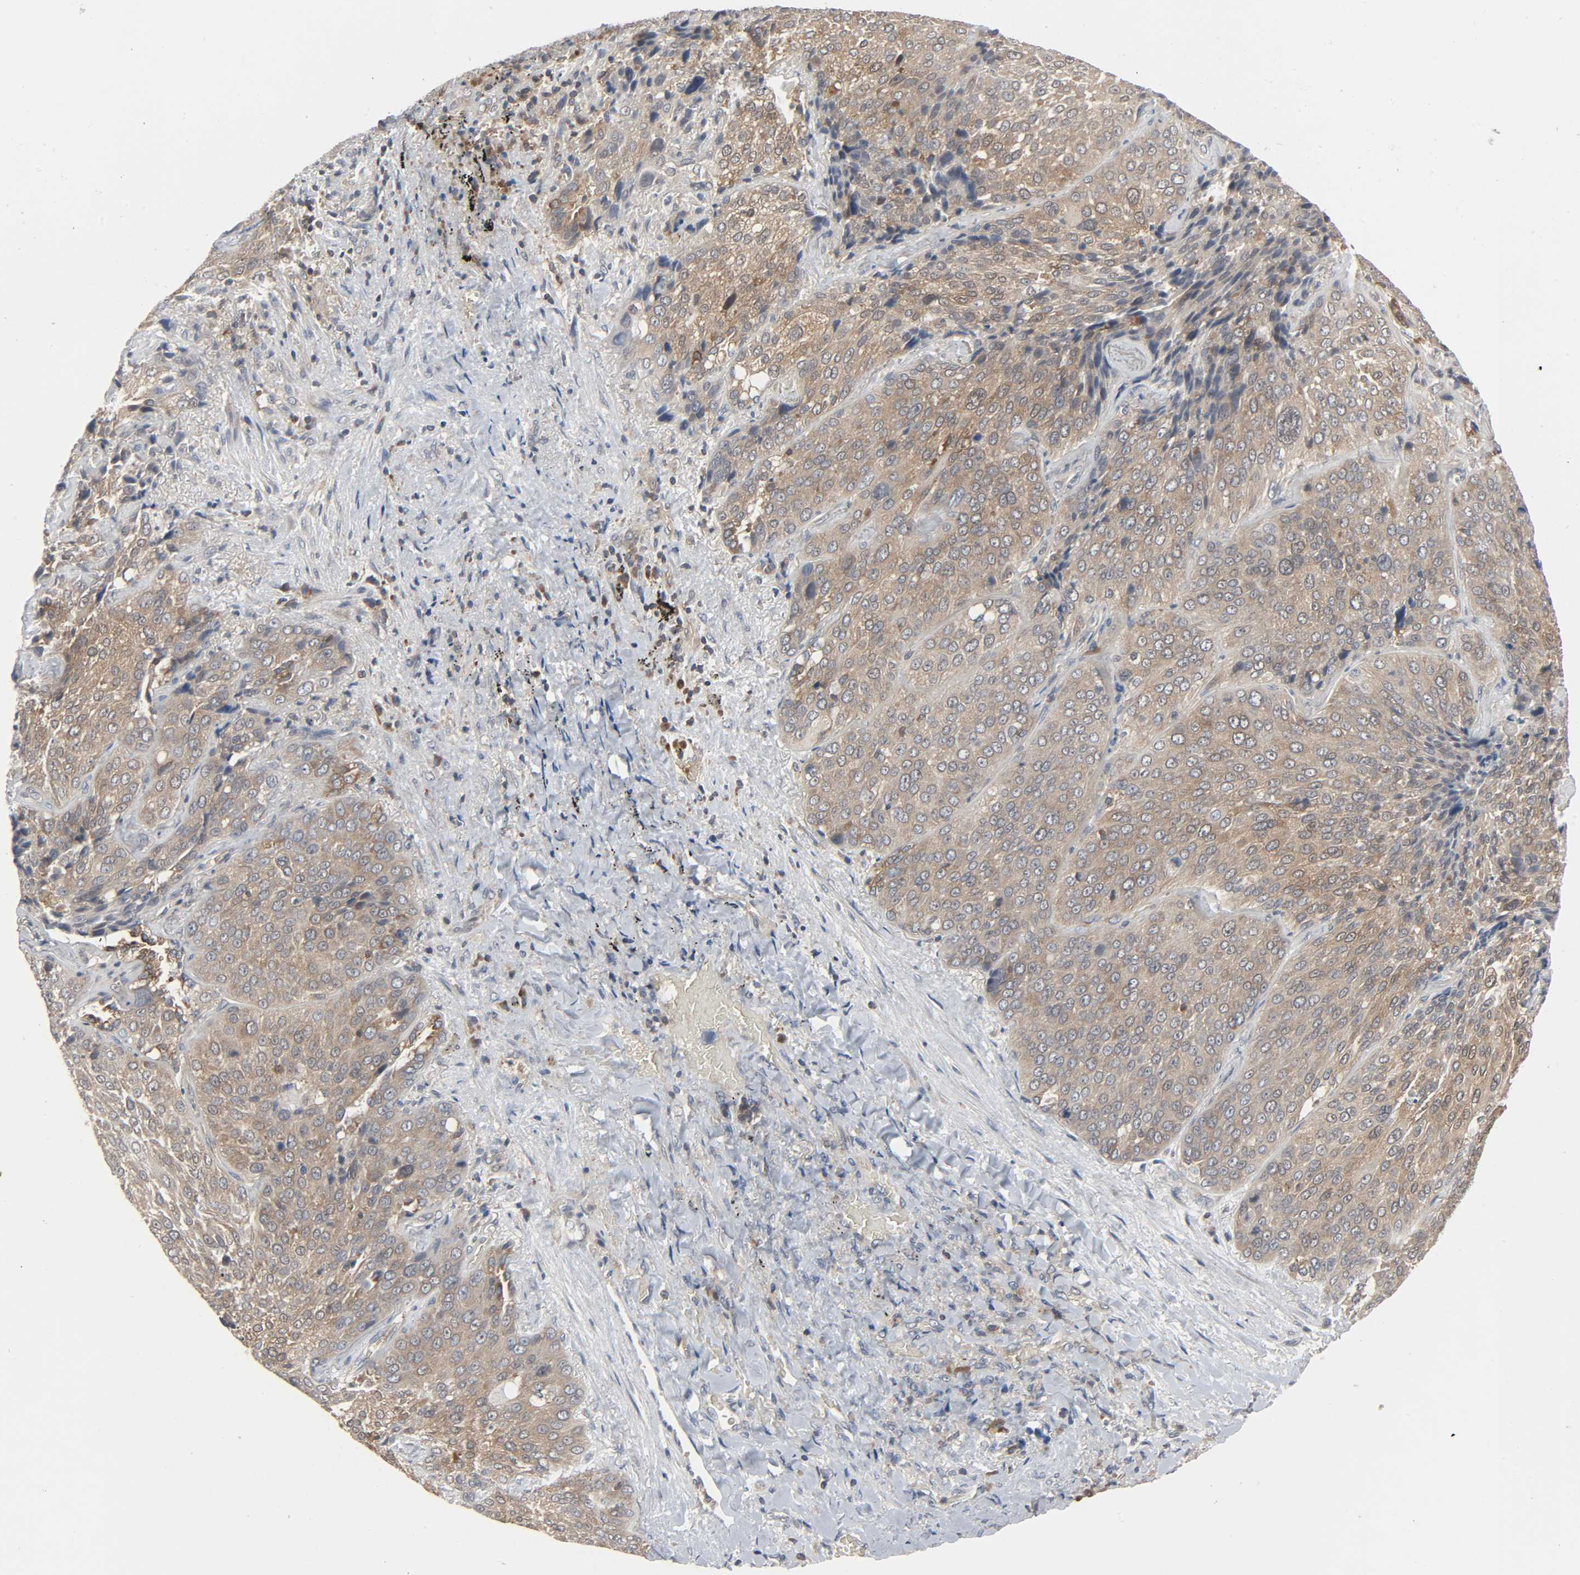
{"staining": {"intensity": "moderate", "quantity": ">75%", "location": "cytoplasmic/membranous,nuclear"}, "tissue": "lung cancer", "cell_type": "Tumor cells", "image_type": "cancer", "snomed": [{"axis": "morphology", "description": "Squamous cell carcinoma, NOS"}, {"axis": "topography", "description": "Lung"}], "caption": "Immunohistochemical staining of lung squamous cell carcinoma reveals medium levels of moderate cytoplasmic/membranous and nuclear staining in about >75% of tumor cells. Using DAB (brown) and hematoxylin (blue) stains, captured at high magnification using brightfield microscopy.", "gene": "PLEKHA2", "patient": {"sex": "male", "age": 54}}